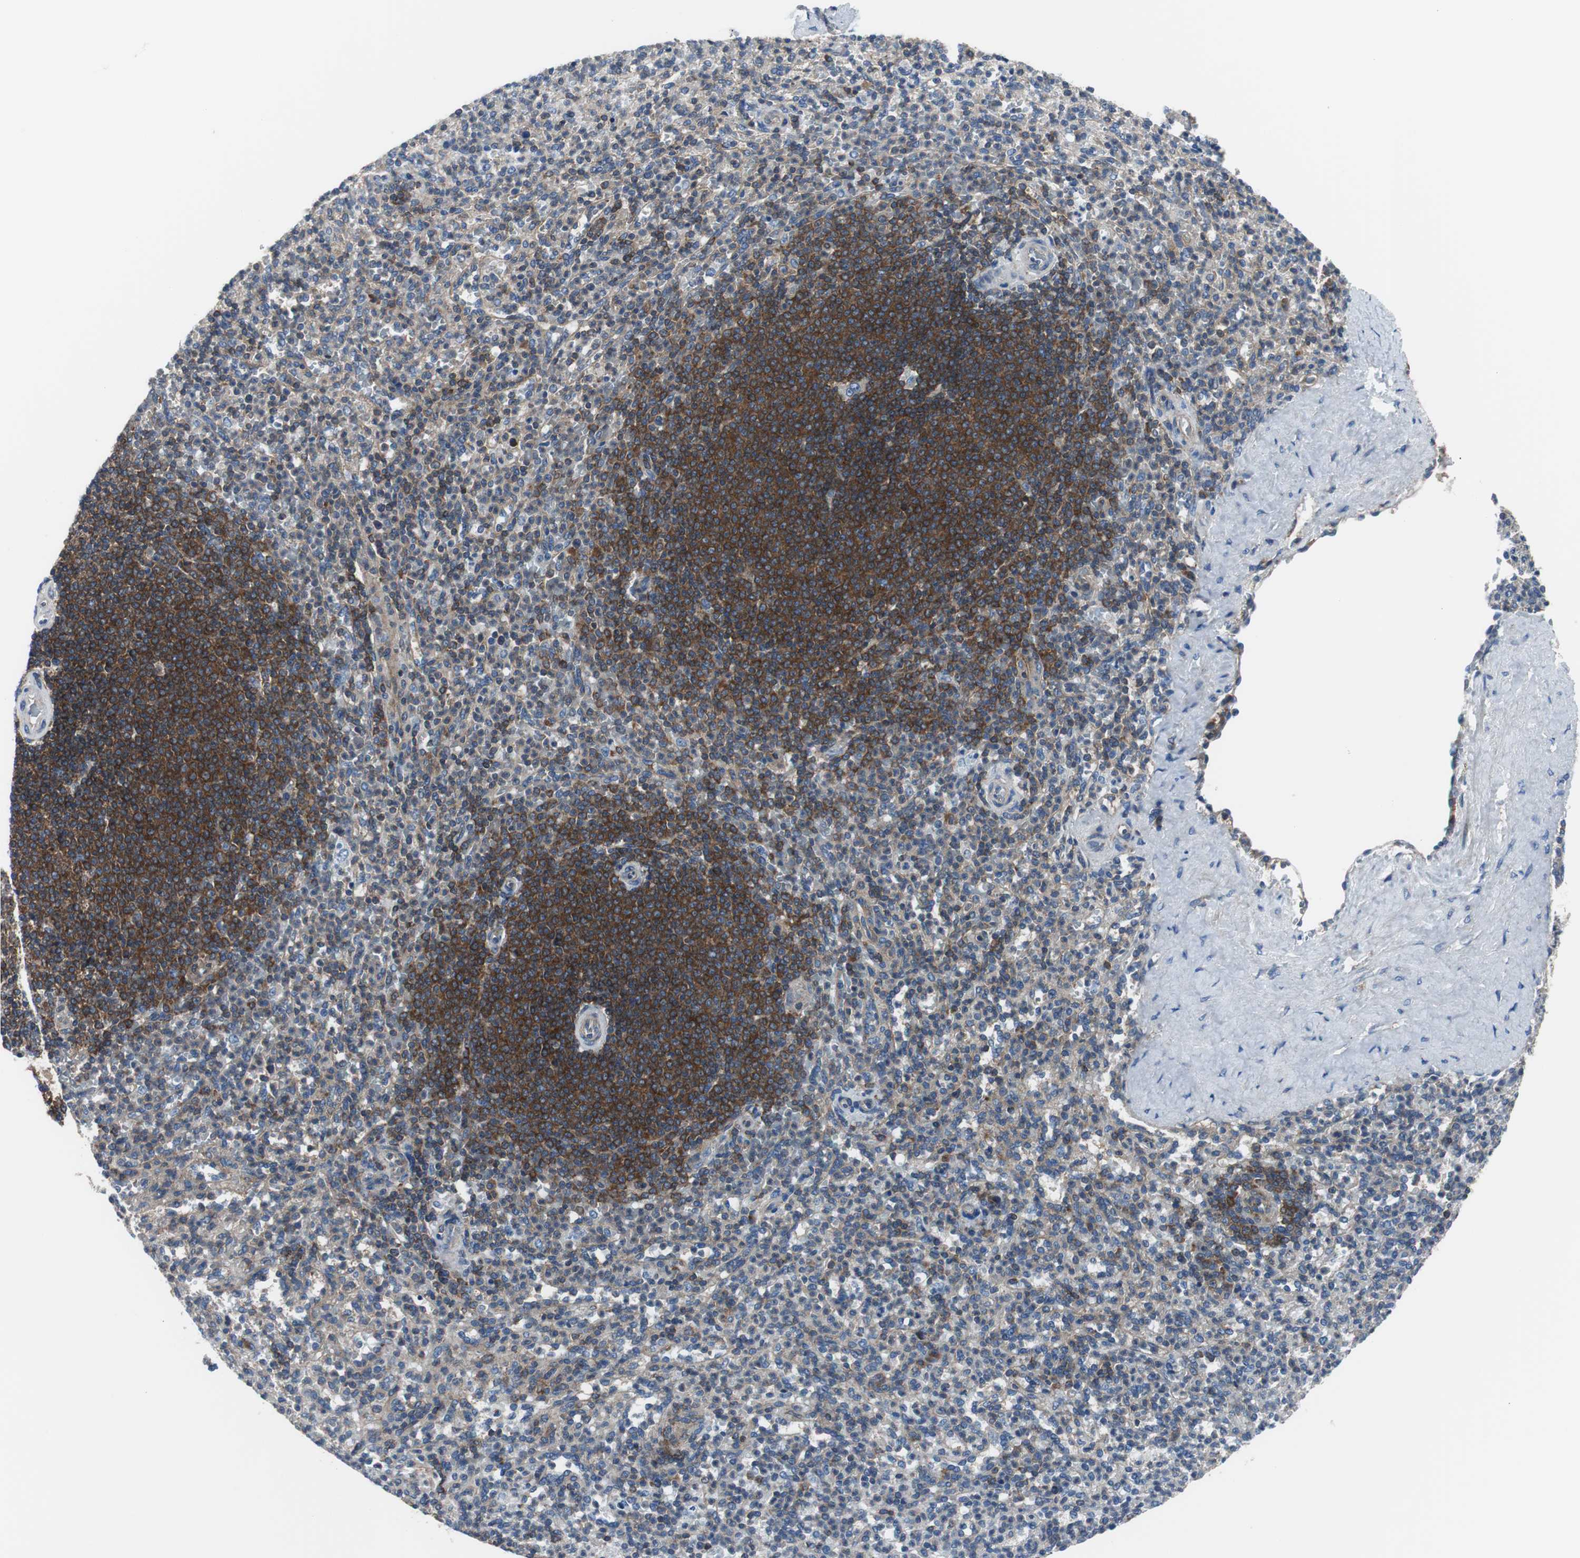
{"staining": {"intensity": "moderate", "quantity": ">75%", "location": "cytoplasmic/membranous"}, "tissue": "spleen", "cell_type": "Cells in red pulp", "image_type": "normal", "snomed": [{"axis": "morphology", "description": "Normal tissue, NOS"}, {"axis": "topography", "description": "Spleen"}], "caption": "About >75% of cells in red pulp in benign human spleen exhibit moderate cytoplasmic/membranous protein expression as visualized by brown immunohistochemical staining.", "gene": "BRAF", "patient": {"sex": "male", "age": 36}}